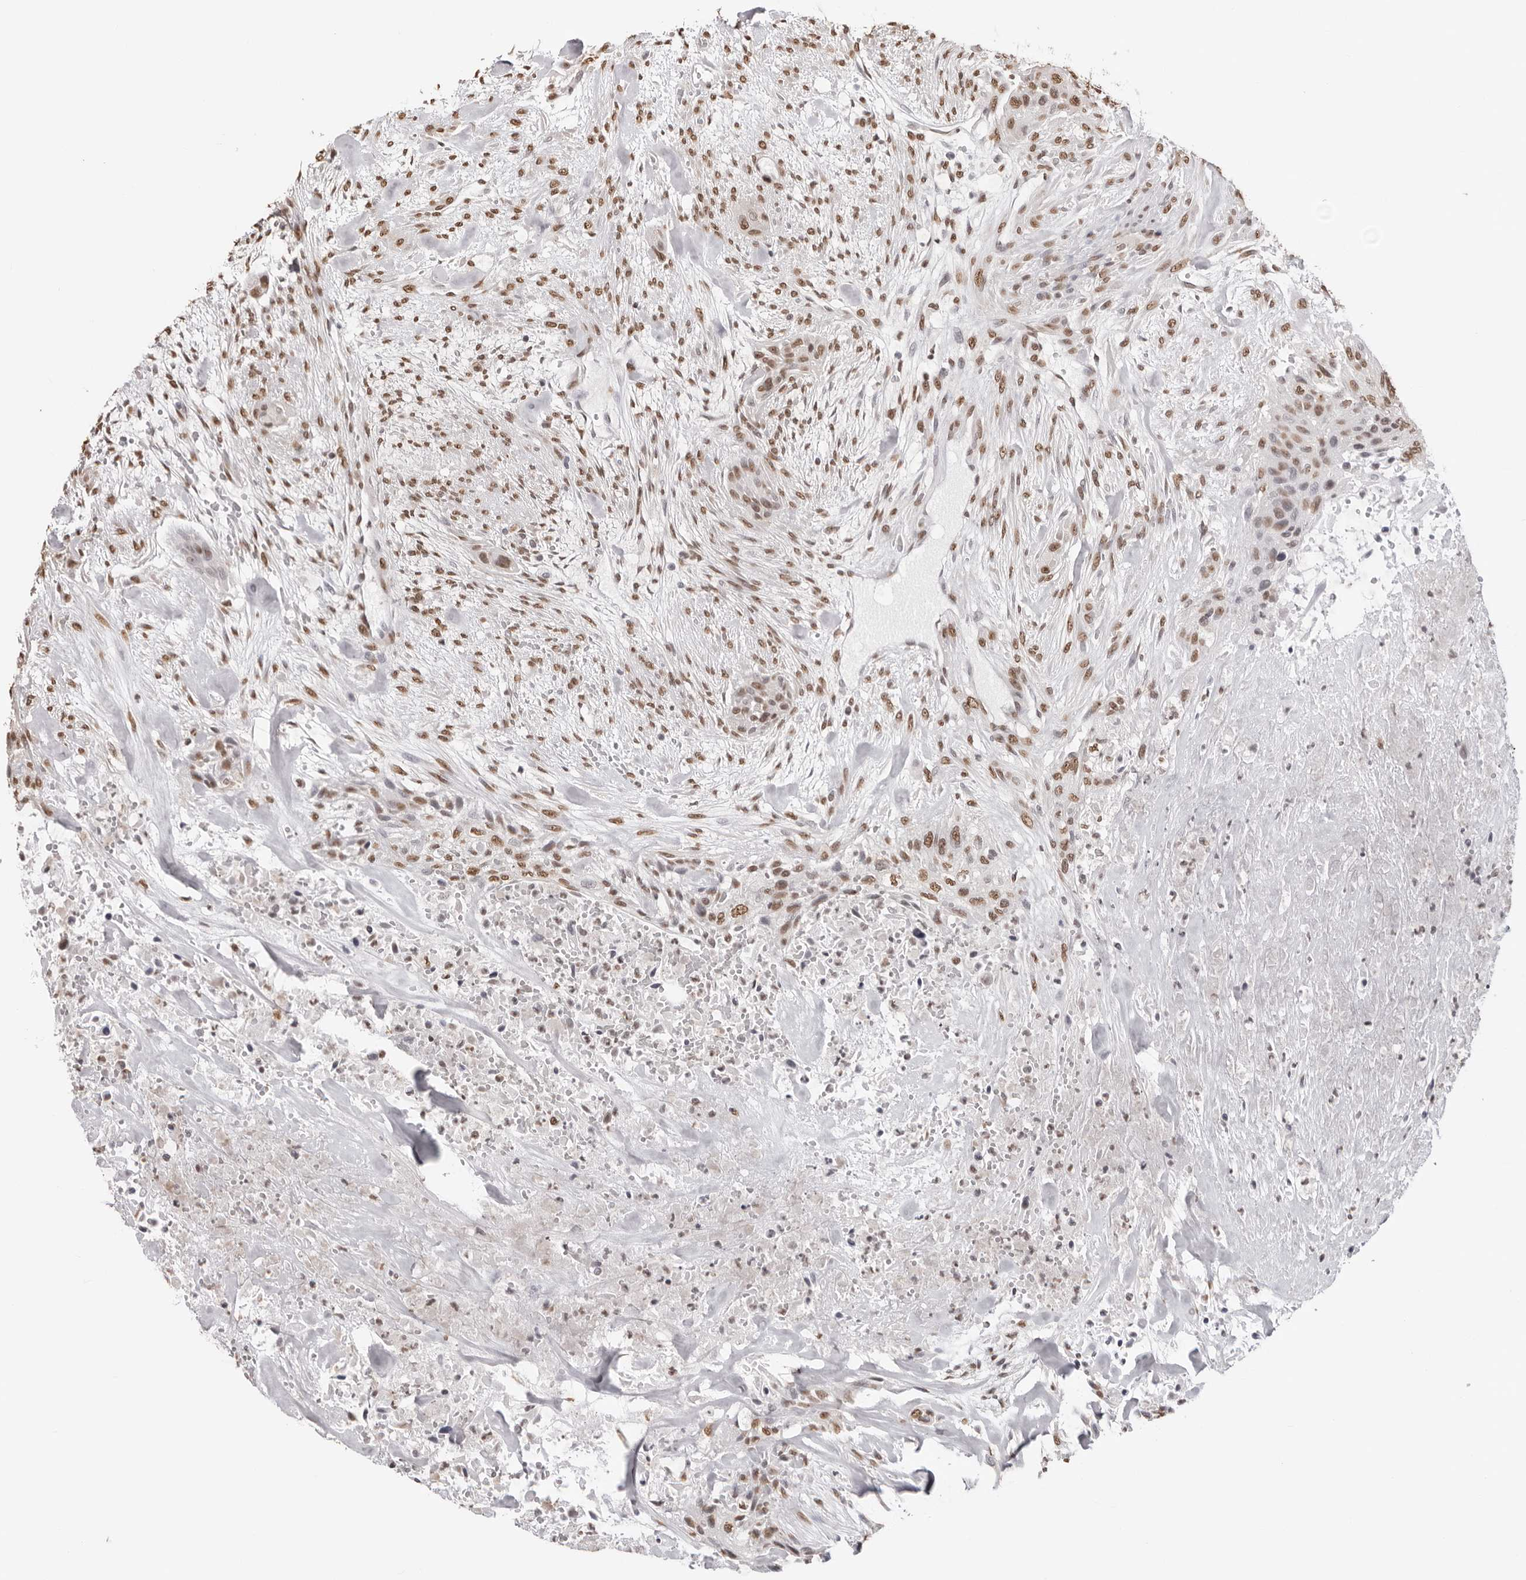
{"staining": {"intensity": "moderate", "quantity": ">75%", "location": "nuclear"}, "tissue": "urothelial cancer", "cell_type": "Tumor cells", "image_type": "cancer", "snomed": [{"axis": "morphology", "description": "Urothelial carcinoma, High grade"}, {"axis": "topography", "description": "Urinary bladder"}], "caption": "Moderate nuclear protein expression is seen in about >75% of tumor cells in urothelial carcinoma (high-grade).", "gene": "OLIG3", "patient": {"sex": "male", "age": 35}}